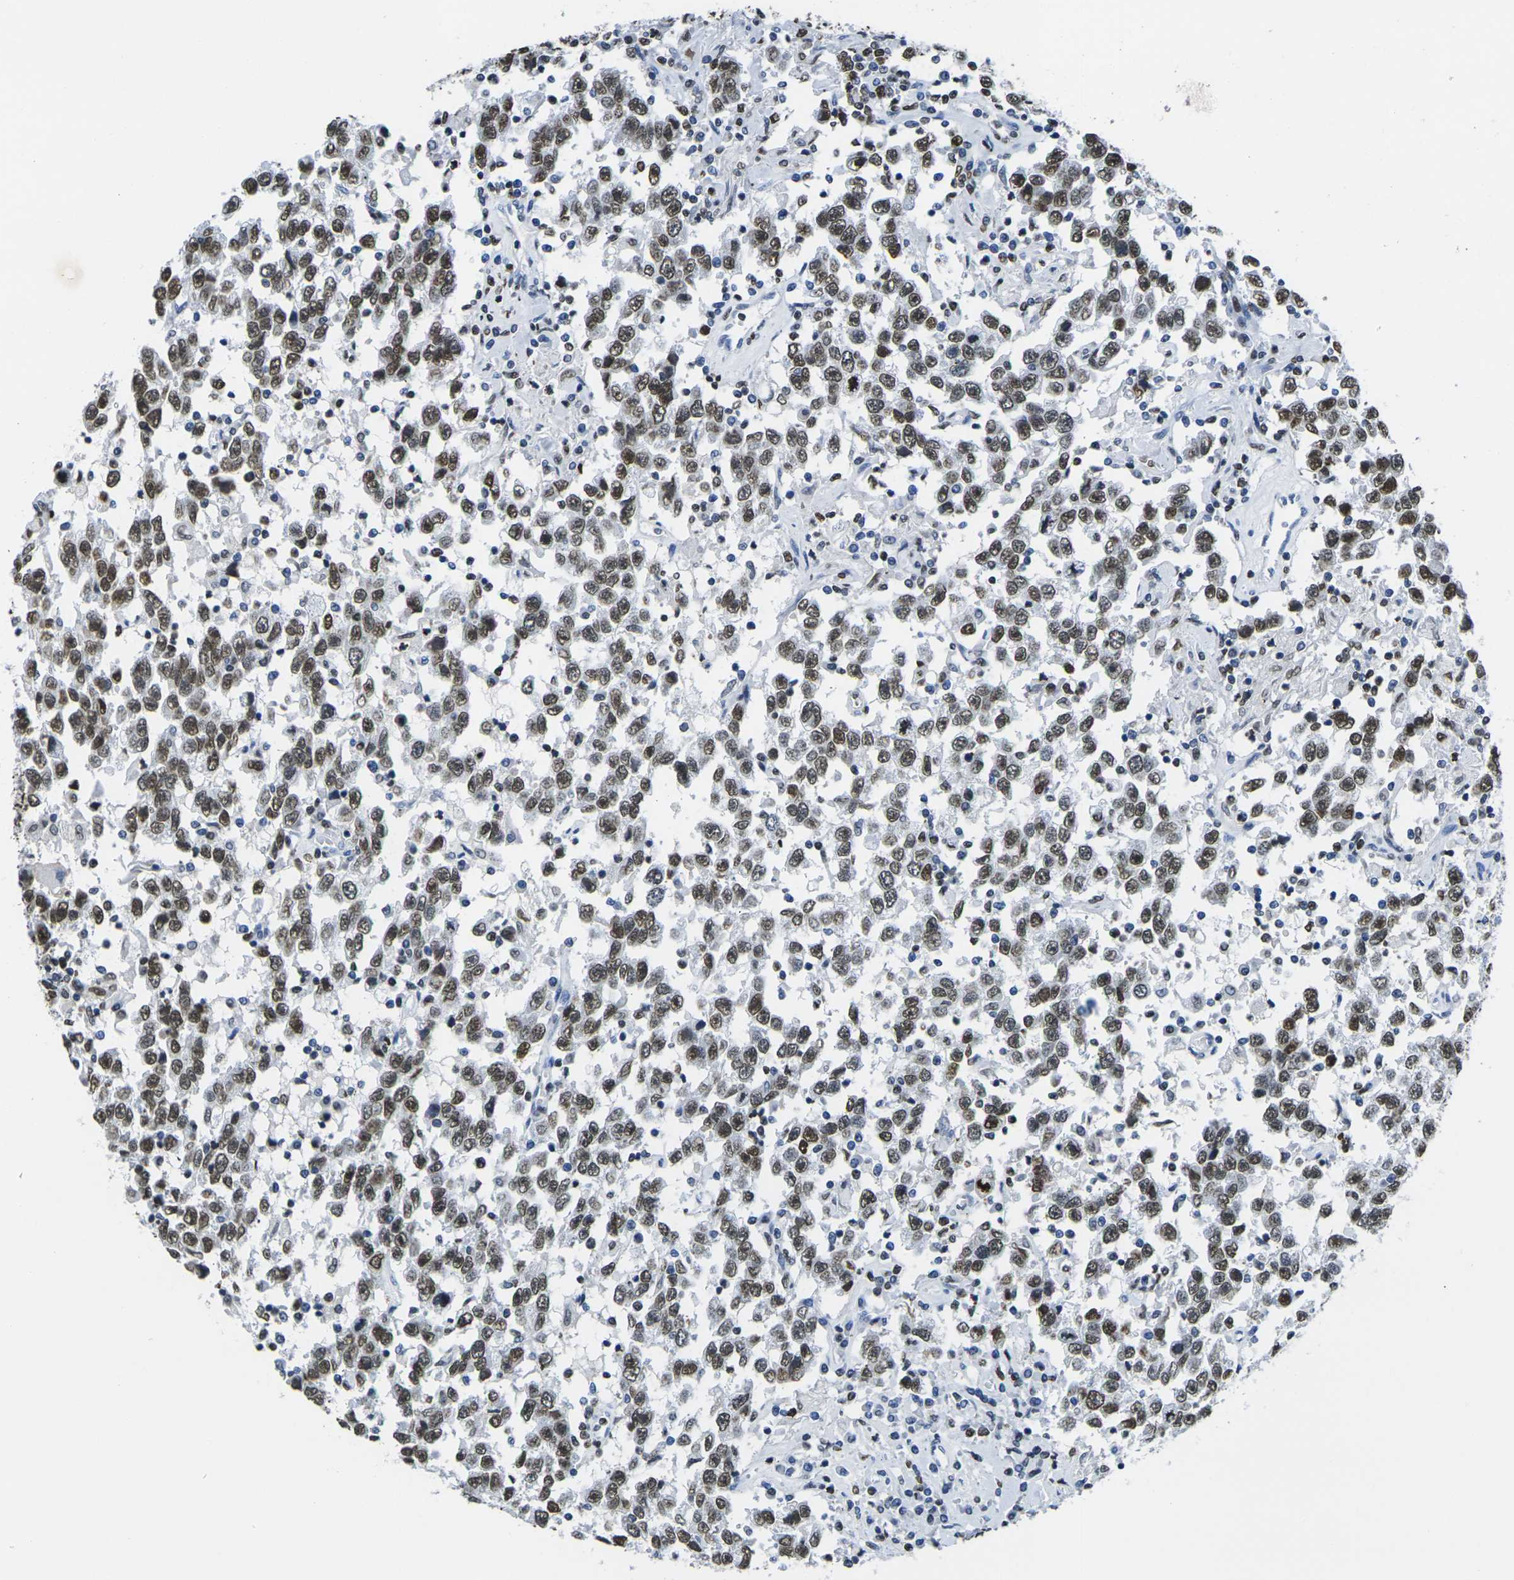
{"staining": {"intensity": "strong", "quantity": "25%-75%", "location": "nuclear"}, "tissue": "testis cancer", "cell_type": "Tumor cells", "image_type": "cancer", "snomed": [{"axis": "morphology", "description": "Seminoma, NOS"}, {"axis": "topography", "description": "Testis"}], "caption": "Human testis cancer stained with a protein marker displays strong staining in tumor cells.", "gene": "DRAXIN", "patient": {"sex": "male", "age": 41}}